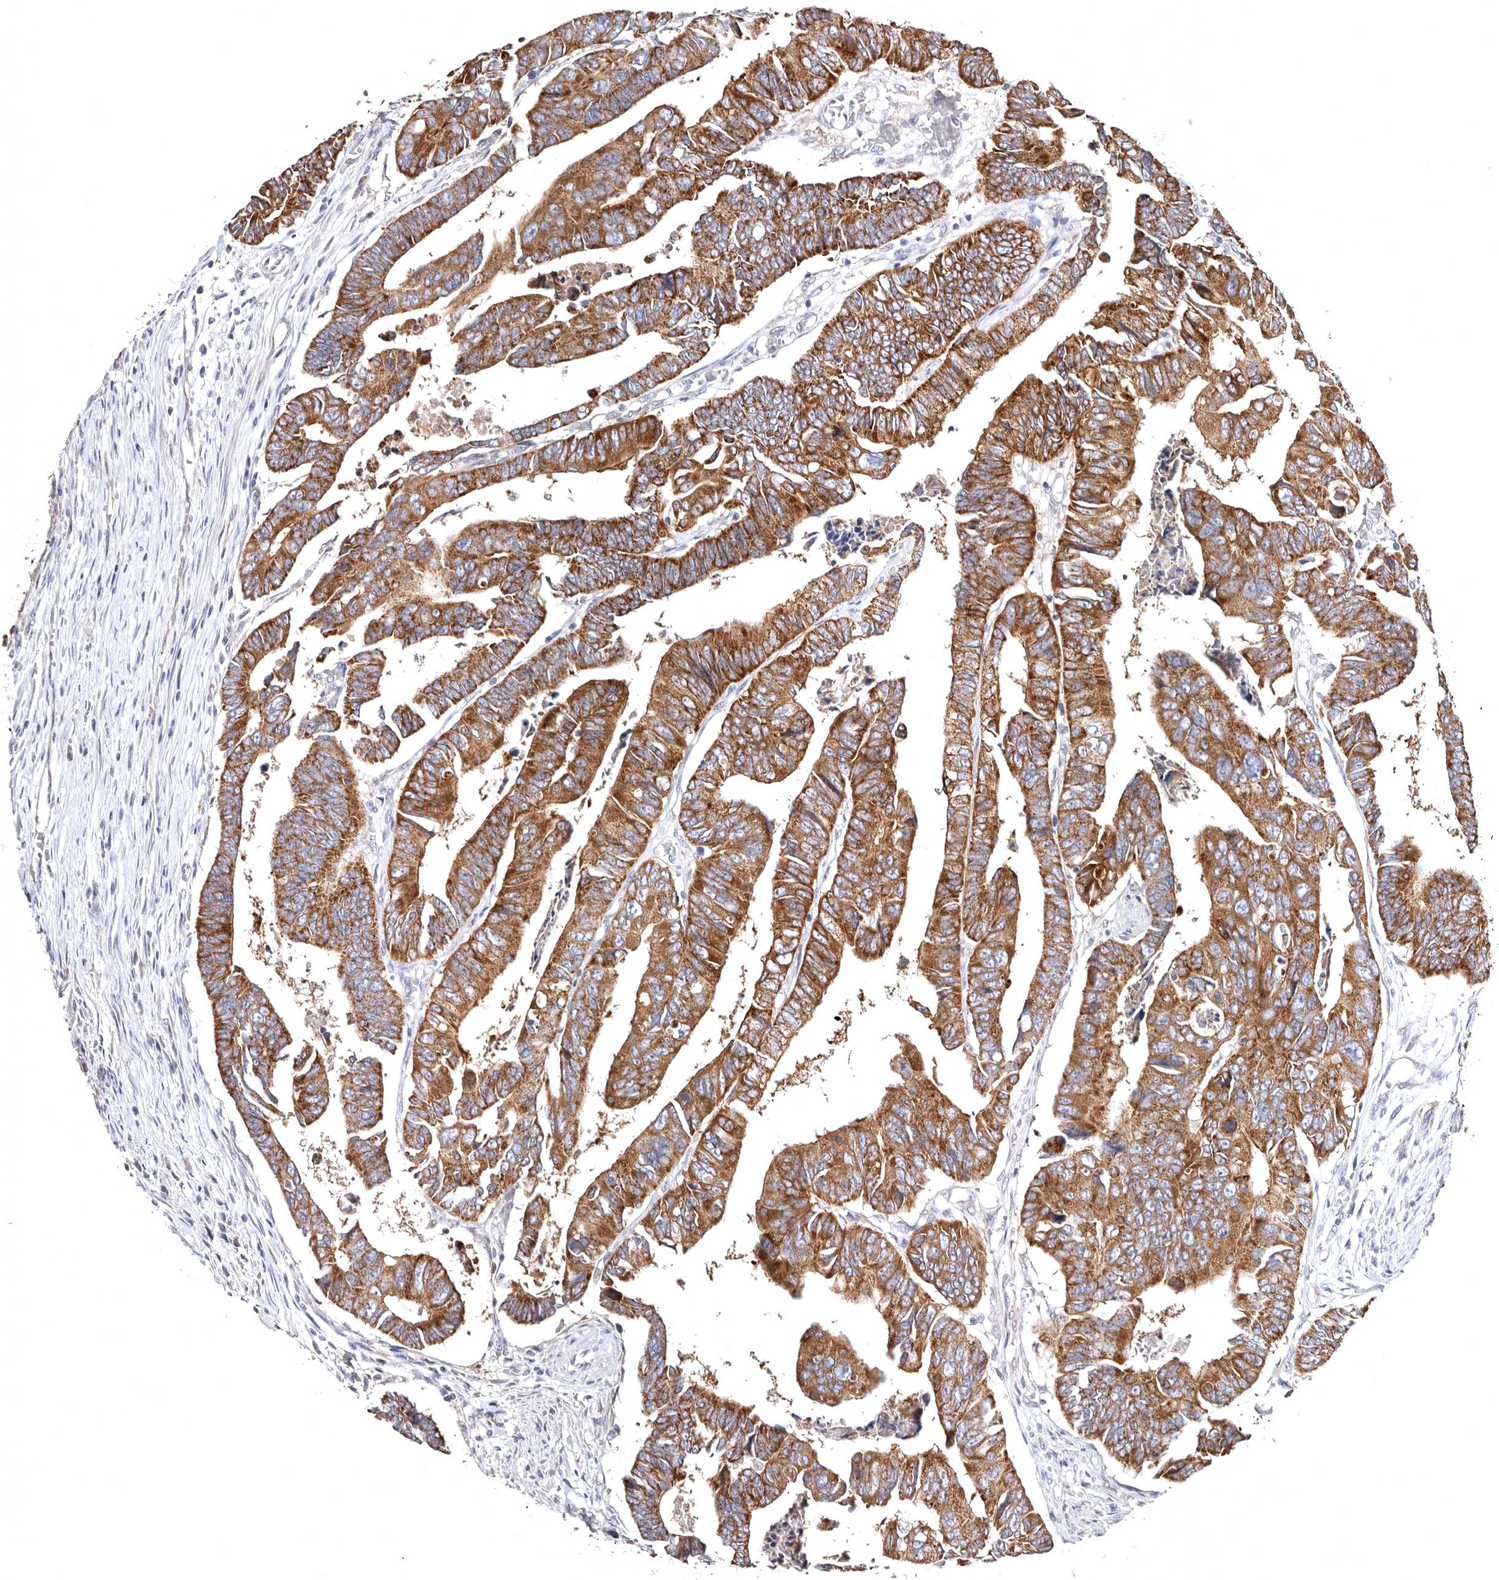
{"staining": {"intensity": "moderate", "quantity": ">75%", "location": "cytoplasmic/membranous"}, "tissue": "colorectal cancer", "cell_type": "Tumor cells", "image_type": "cancer", "snomed": [{"axis": "morphology", "description": "Adenocarcinoma, NOS"}, {"axis": "topography", "description": "Rectum"}], "caption": "High-magnification brightfield microscopy of colorectal cancer (adenocarcinoma) stained with DAB (3,3'-diaminobenzidine) (brown) and counterstained with hematoxylin (blue). tumor cells exhibit moderate cytoplasmic/membranous staining is present in approximately>75% of cells. The staining was performed using DAB, with brown indicating positive protein expression. Nuclei are stained blue with hematoxylin.", "gene": "BAIAP2L1", "patient": {"sex": "female", "age": 65}}